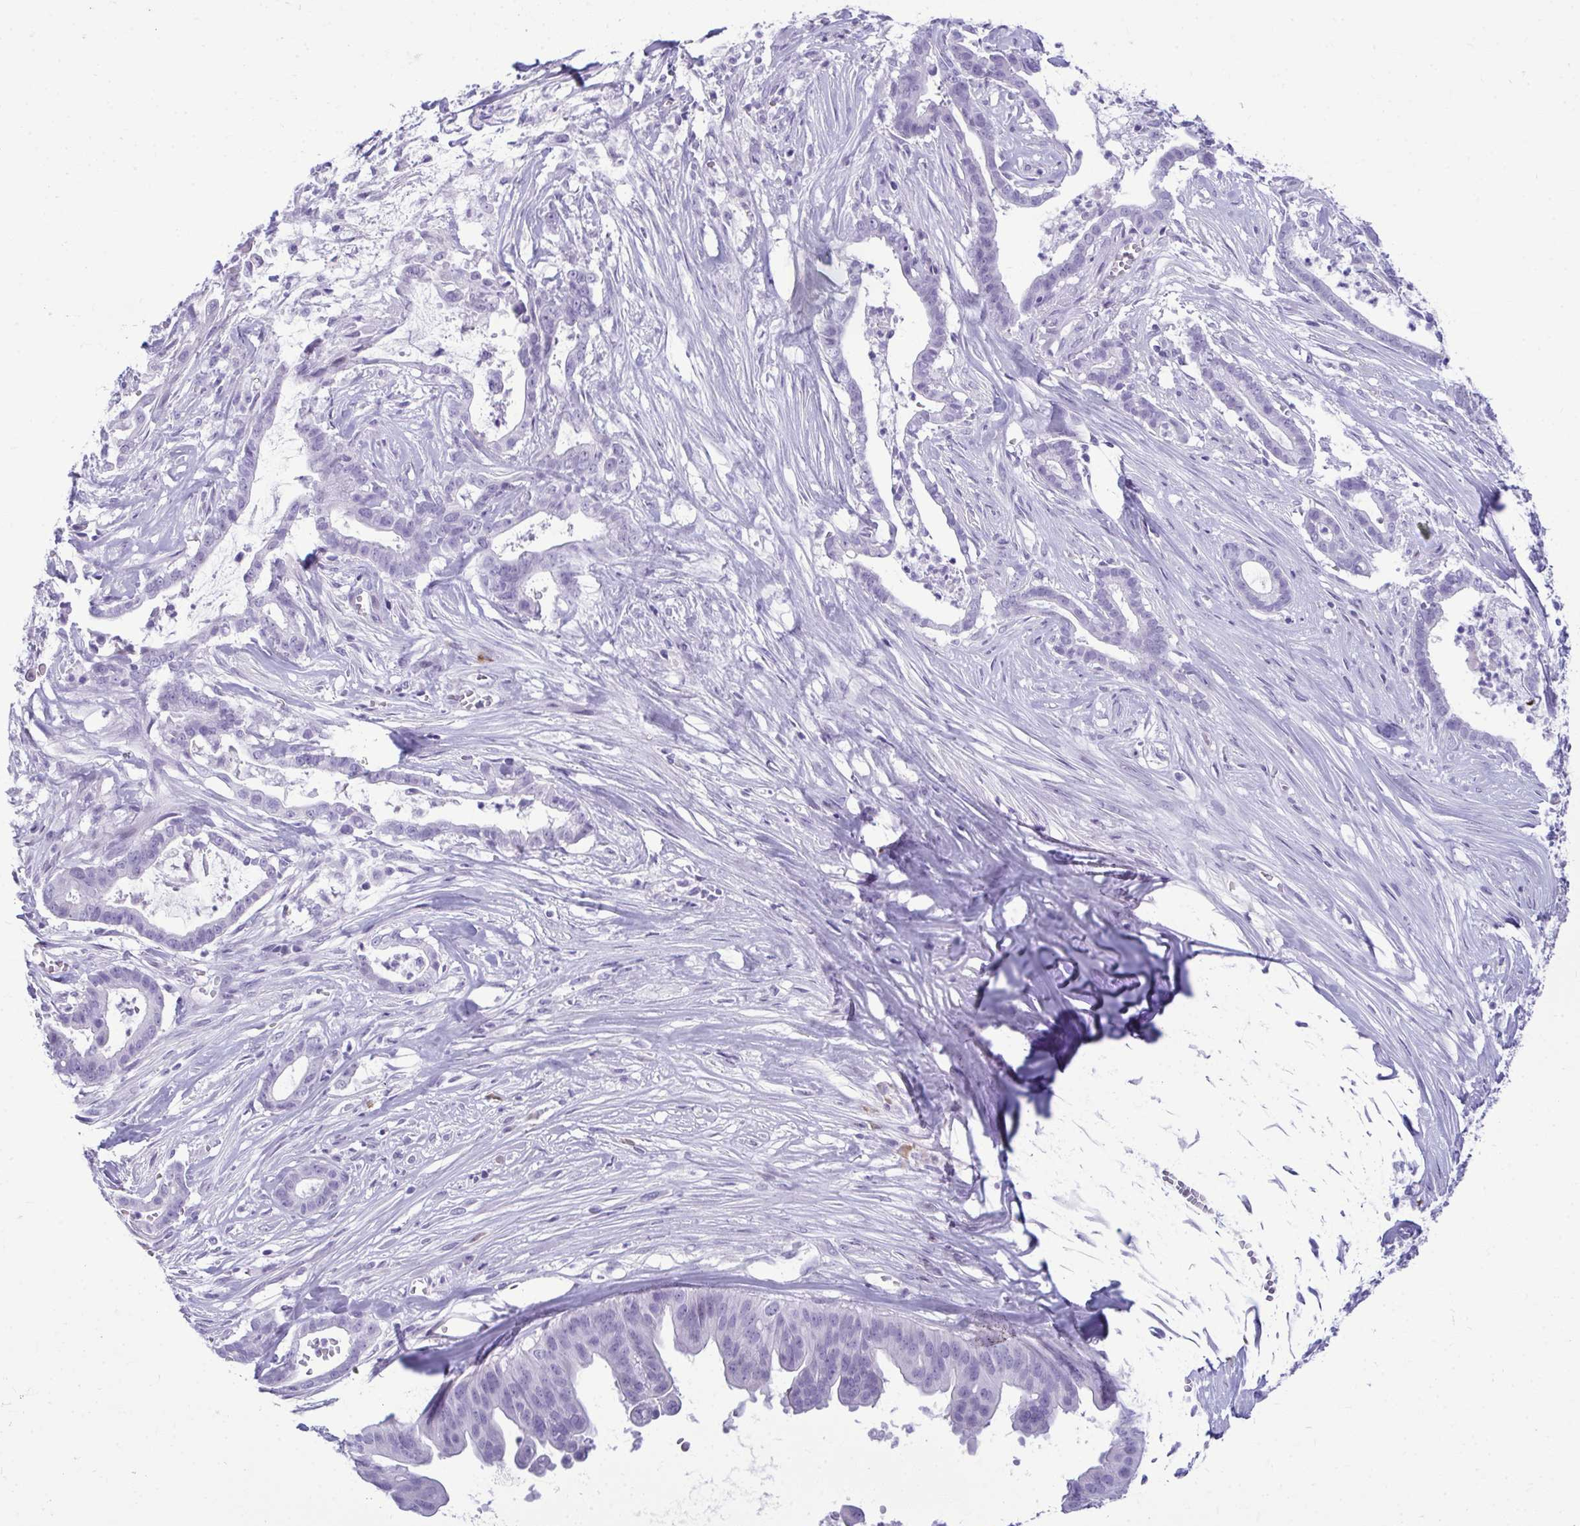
{"staining": {"intensity": "negative", "quantity": "none", "location": "none"}, "tissue": "pancreatic cancer", "cell_type": "Tumor cells", "image_type": "cancer", "snomed": [{"axis": "morphology", "description": "Adenocarcinoma, NOS"}, {"axis": "topography", "description": "Pancreas"}], "caption": "Protein analysis of pancreatic cancer (adenocarcinoma) reveals no significant positivity in tumor cells.", "gene": "SERPINI1", "patient": {"sex": "male", "age": 61}}